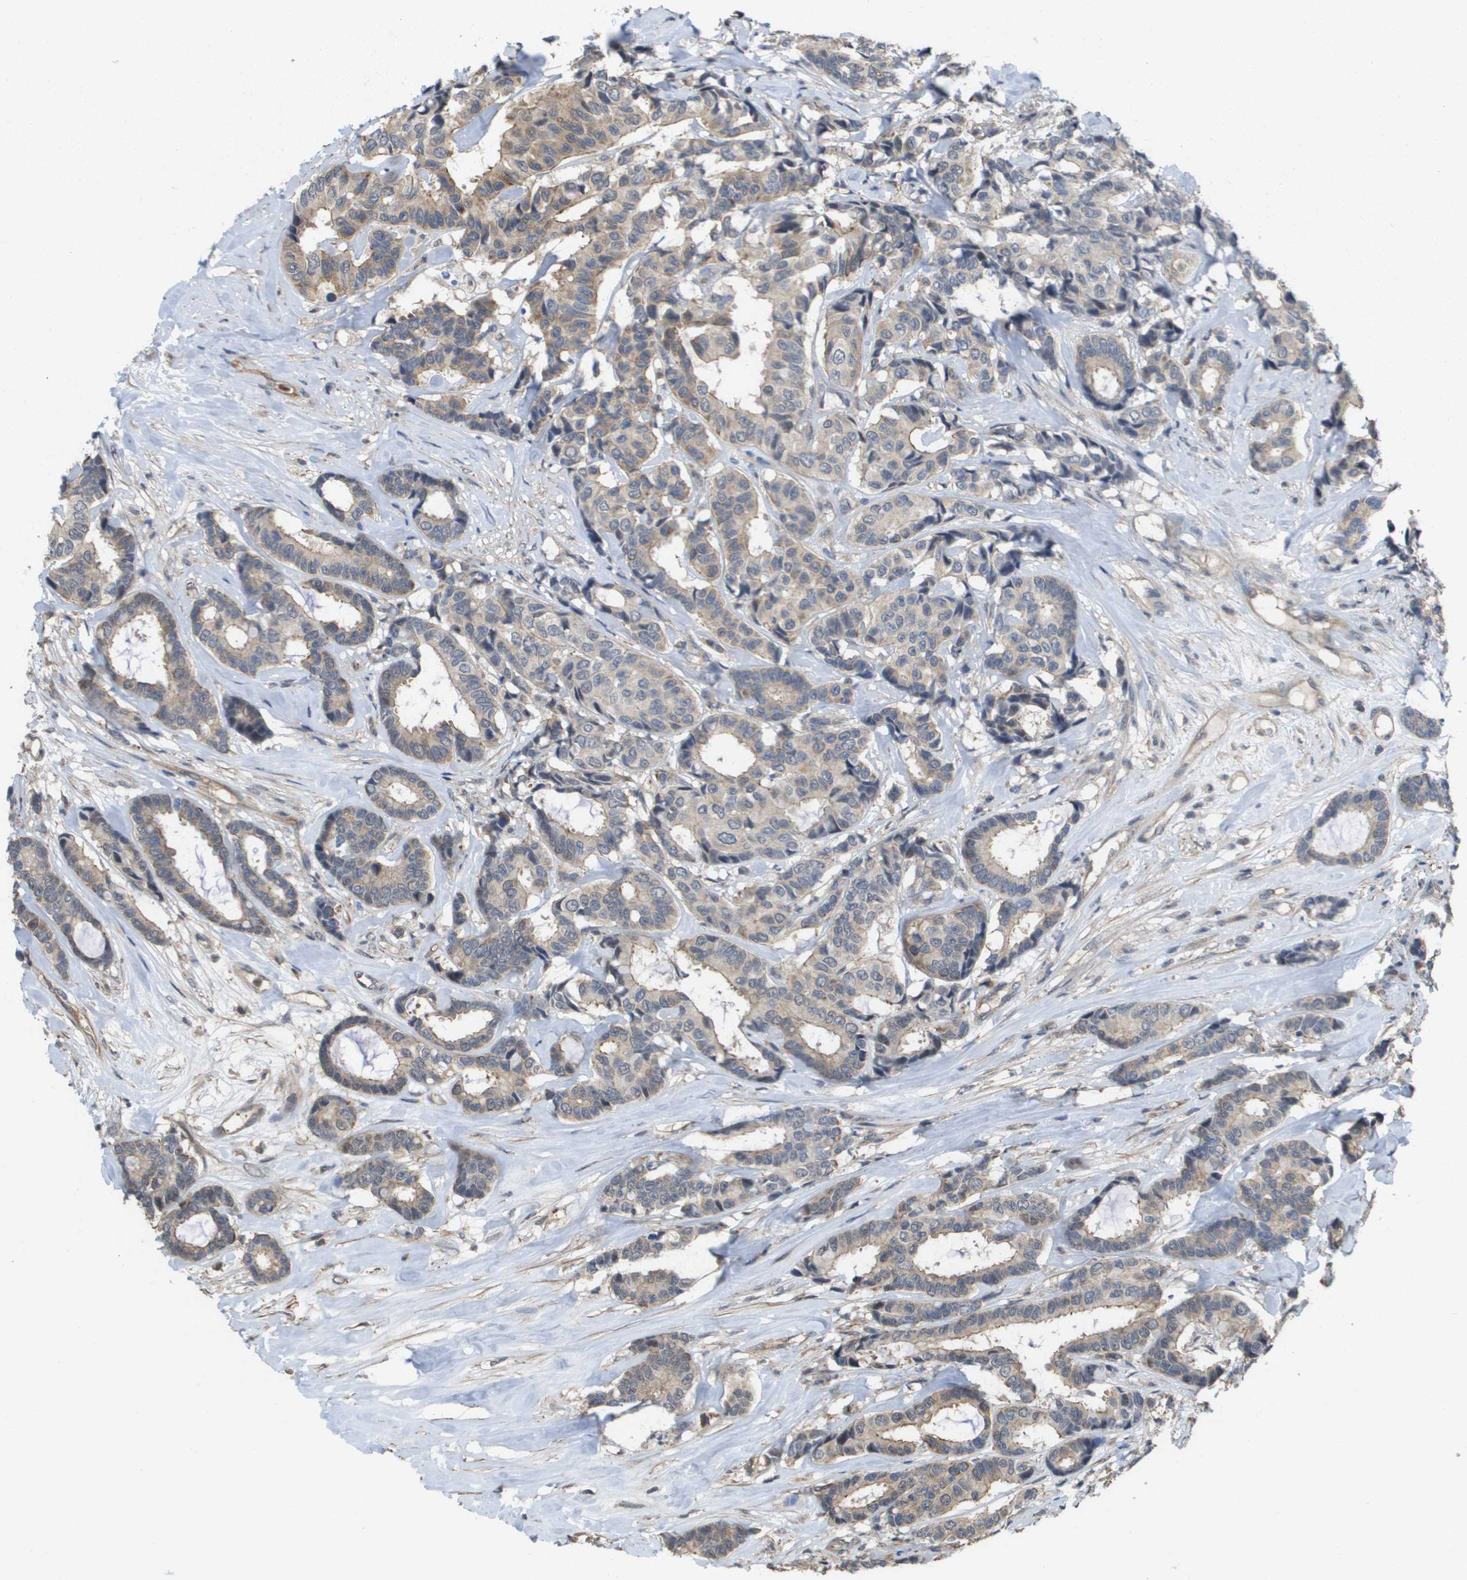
{"staining": {"intensity": "weak", "quantity": ">75%", "location": "cytoplasmic/membranous"}, "tissue": "breast cancer", "cell_type": "Tumor cells", "image_type": "cancer", "snomed": [{"axis": "morphology", "description": "Duct carcinoma"}, {"axis": "topography", "description": "Breast"}], "caption": "This photomicrograph reveals IHC staining of invasive ductal carcinoma (breast), with low weak cytoplasmic/membranous expression in about >75% of tumor cells.", "gene": "RNF112", "patient": {"sex": "female", "age": 87}}